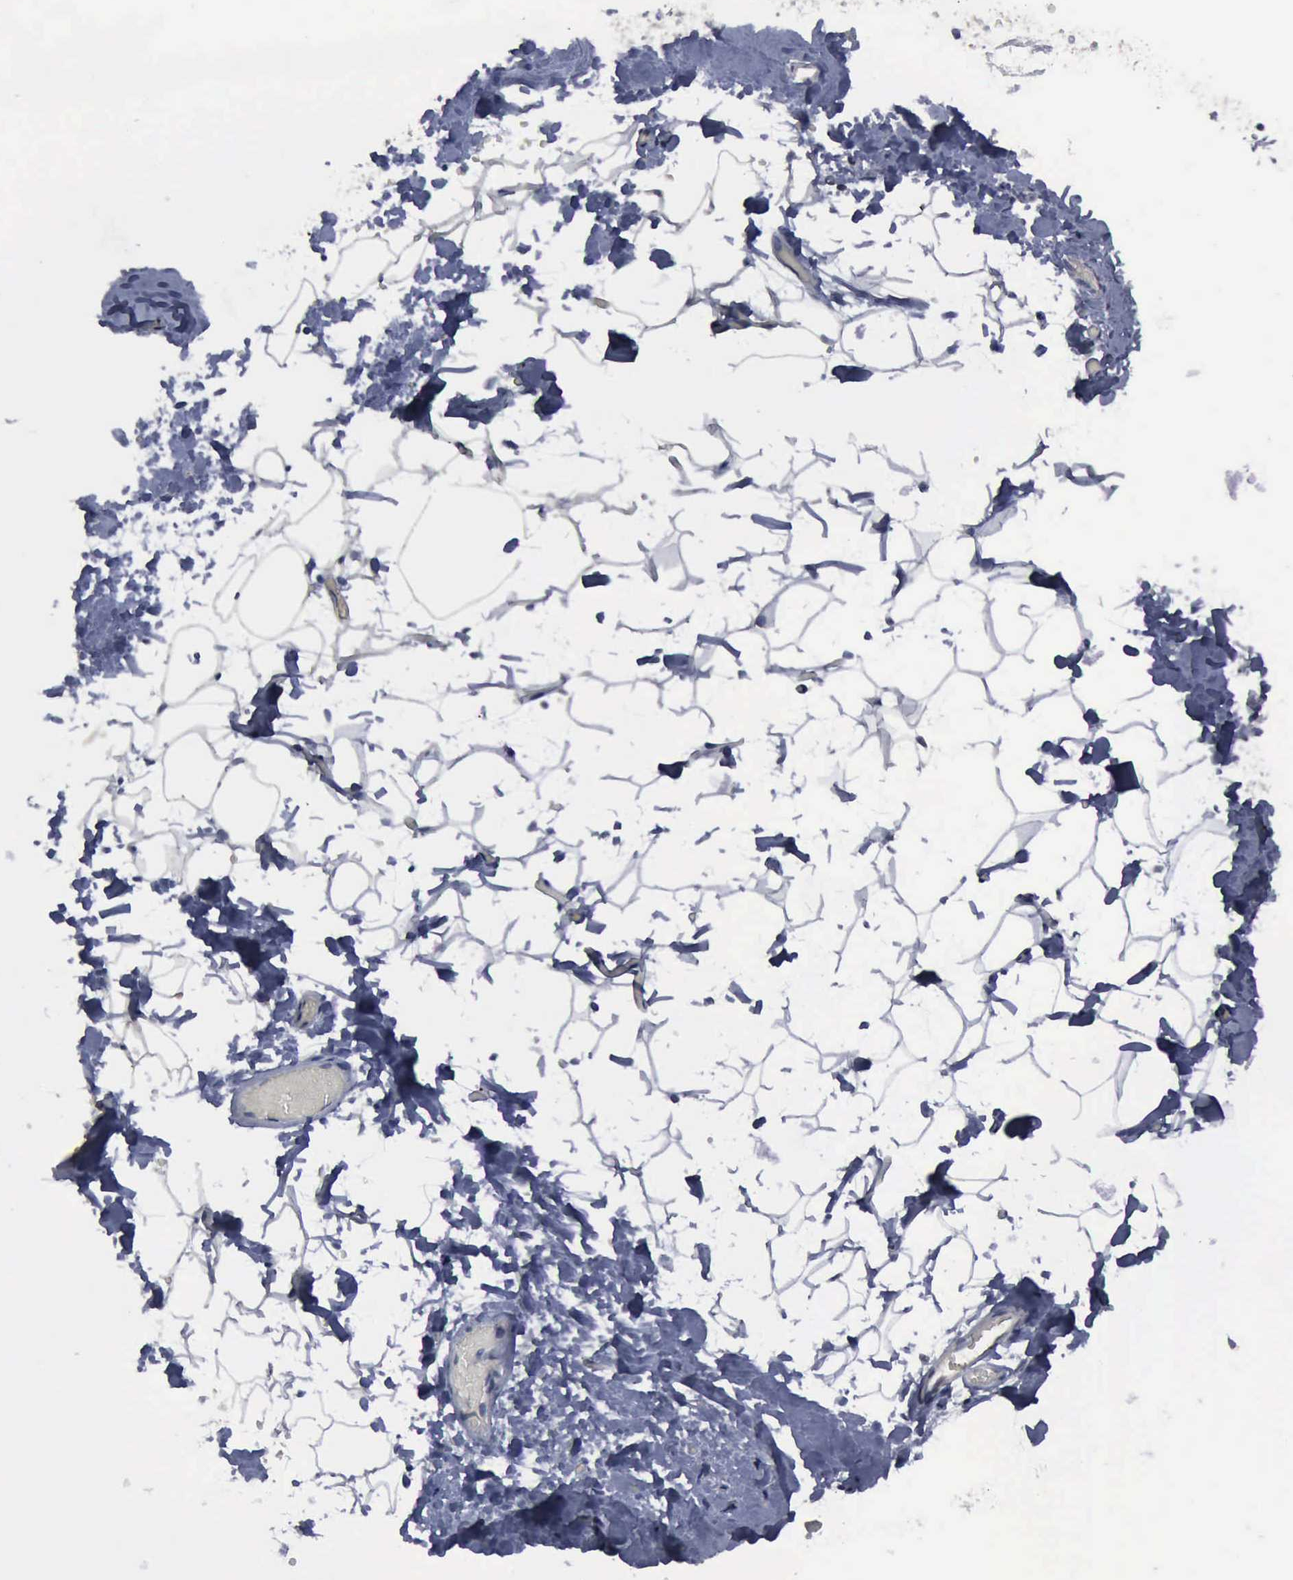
{"staining": {"intensity": "negative", "quantity": "none", "location": "none"}, "tissue": "adipose tissue", "cell_type": "Adipocytes", "image_type": "normal", "snomed": [{"axis": "morphology", "description": "Normal tissue, NOS"}, {"axis": "morphology", "description": "Fibrosis, NOS"}, {"axis": "topography", "description": "Breast"}], "caption": "Human adipose tissue stained for a protein using IHC demonstrates no positivity in adipocytes.", "gene": "MYO18B", "patient": {"sex": "female", "age": 24}}